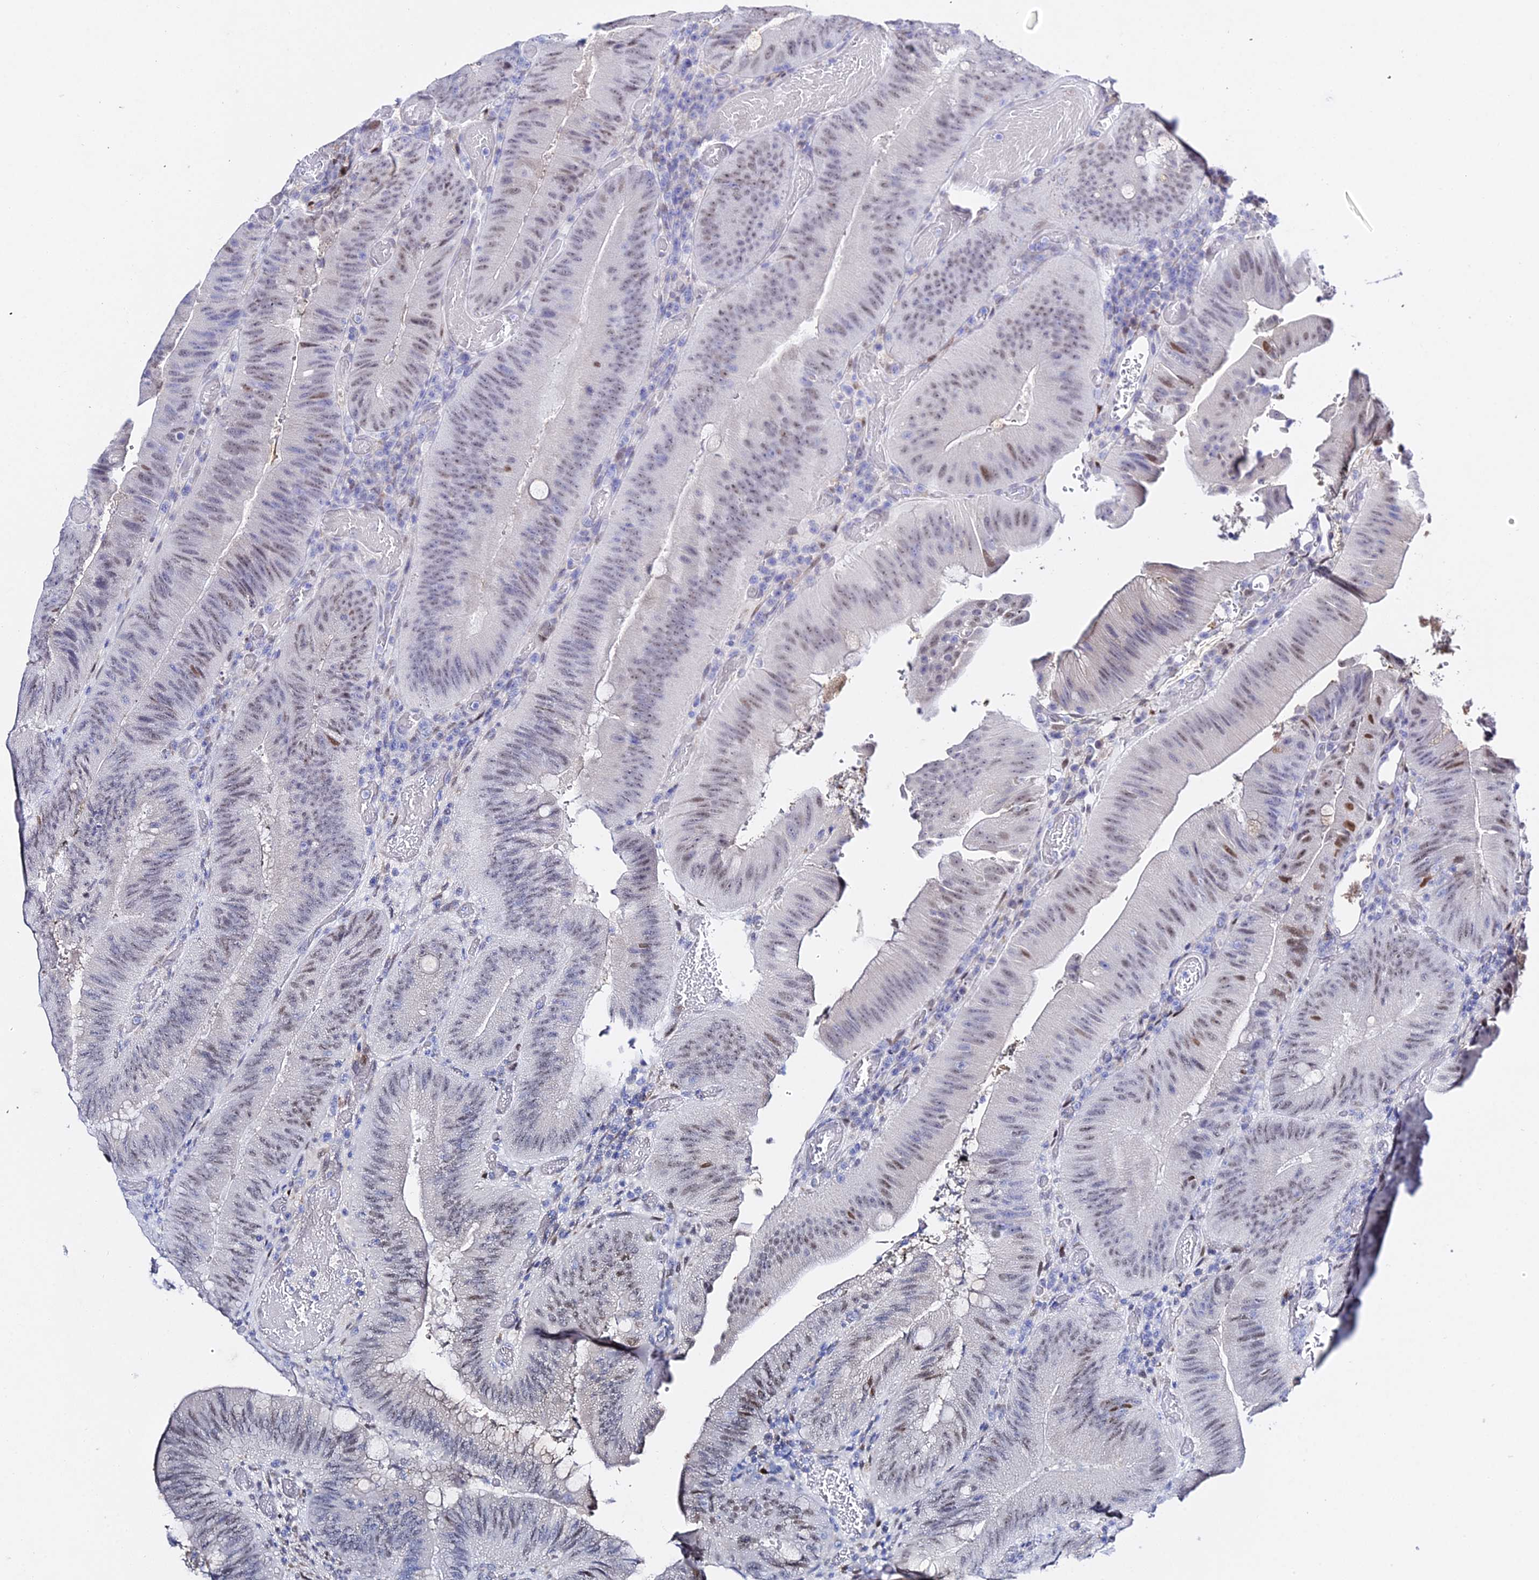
{"staining": {"intensity": "weak", "quantity": "<25%", "location": "nuclear"}, "tissue": "colorectal cancer", "cell_type": "Tumor cells", "image_type": "cancer", "snomed": [{"axis": "morphology", "description": "Adenocarcinoma, NOS"}, {"axis": "topography", "description": "Colon"}], "caption": "The photomicrograph exhibits no staining of tumor cells in adenocarcinoma (colorectal).", "gene": "POFUT2", "patient": {"sex": "female", "age": 43}}